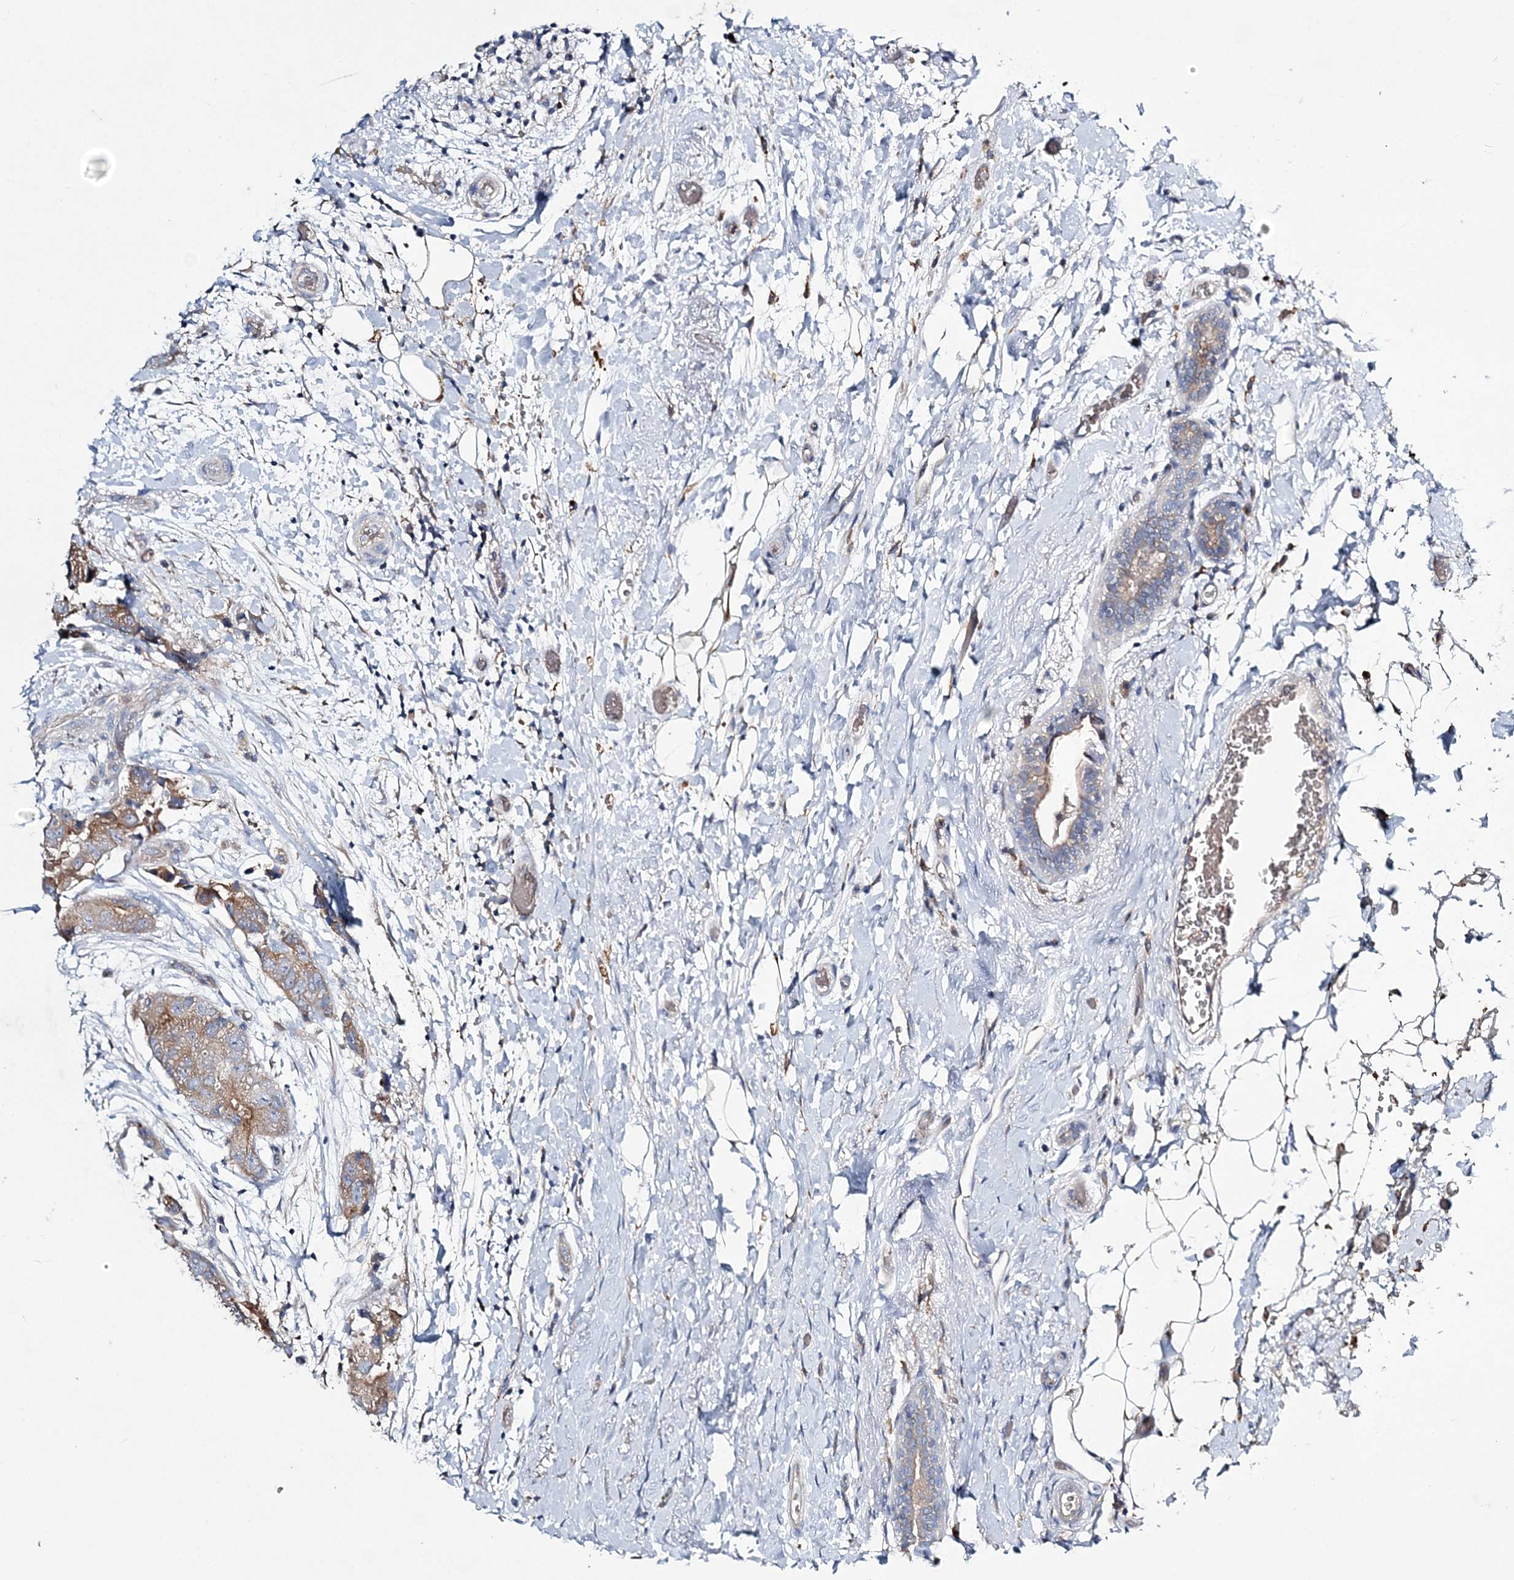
{"staining": {"intensity": "moderate", "quantity": ">75%", "location": "cytoplasmic/membranous"}, "tissue": "breast cancer", "cell_type": "Tumor cells", "image_type": "cancer", "snomed": [{"axis": "morphology", "description": "Duct carcinoma"}, {"axis": "topography", "description": "Breast"}], "caption": "Immunohistochemical staining of infiltrating ductal carcinoma (breast) reveals moderate cytoplasmic/membranous protein positivity in about >75% of tumor cells.", "gene": "ATP11B", "patient": {"sex": "female", "age": 62}}